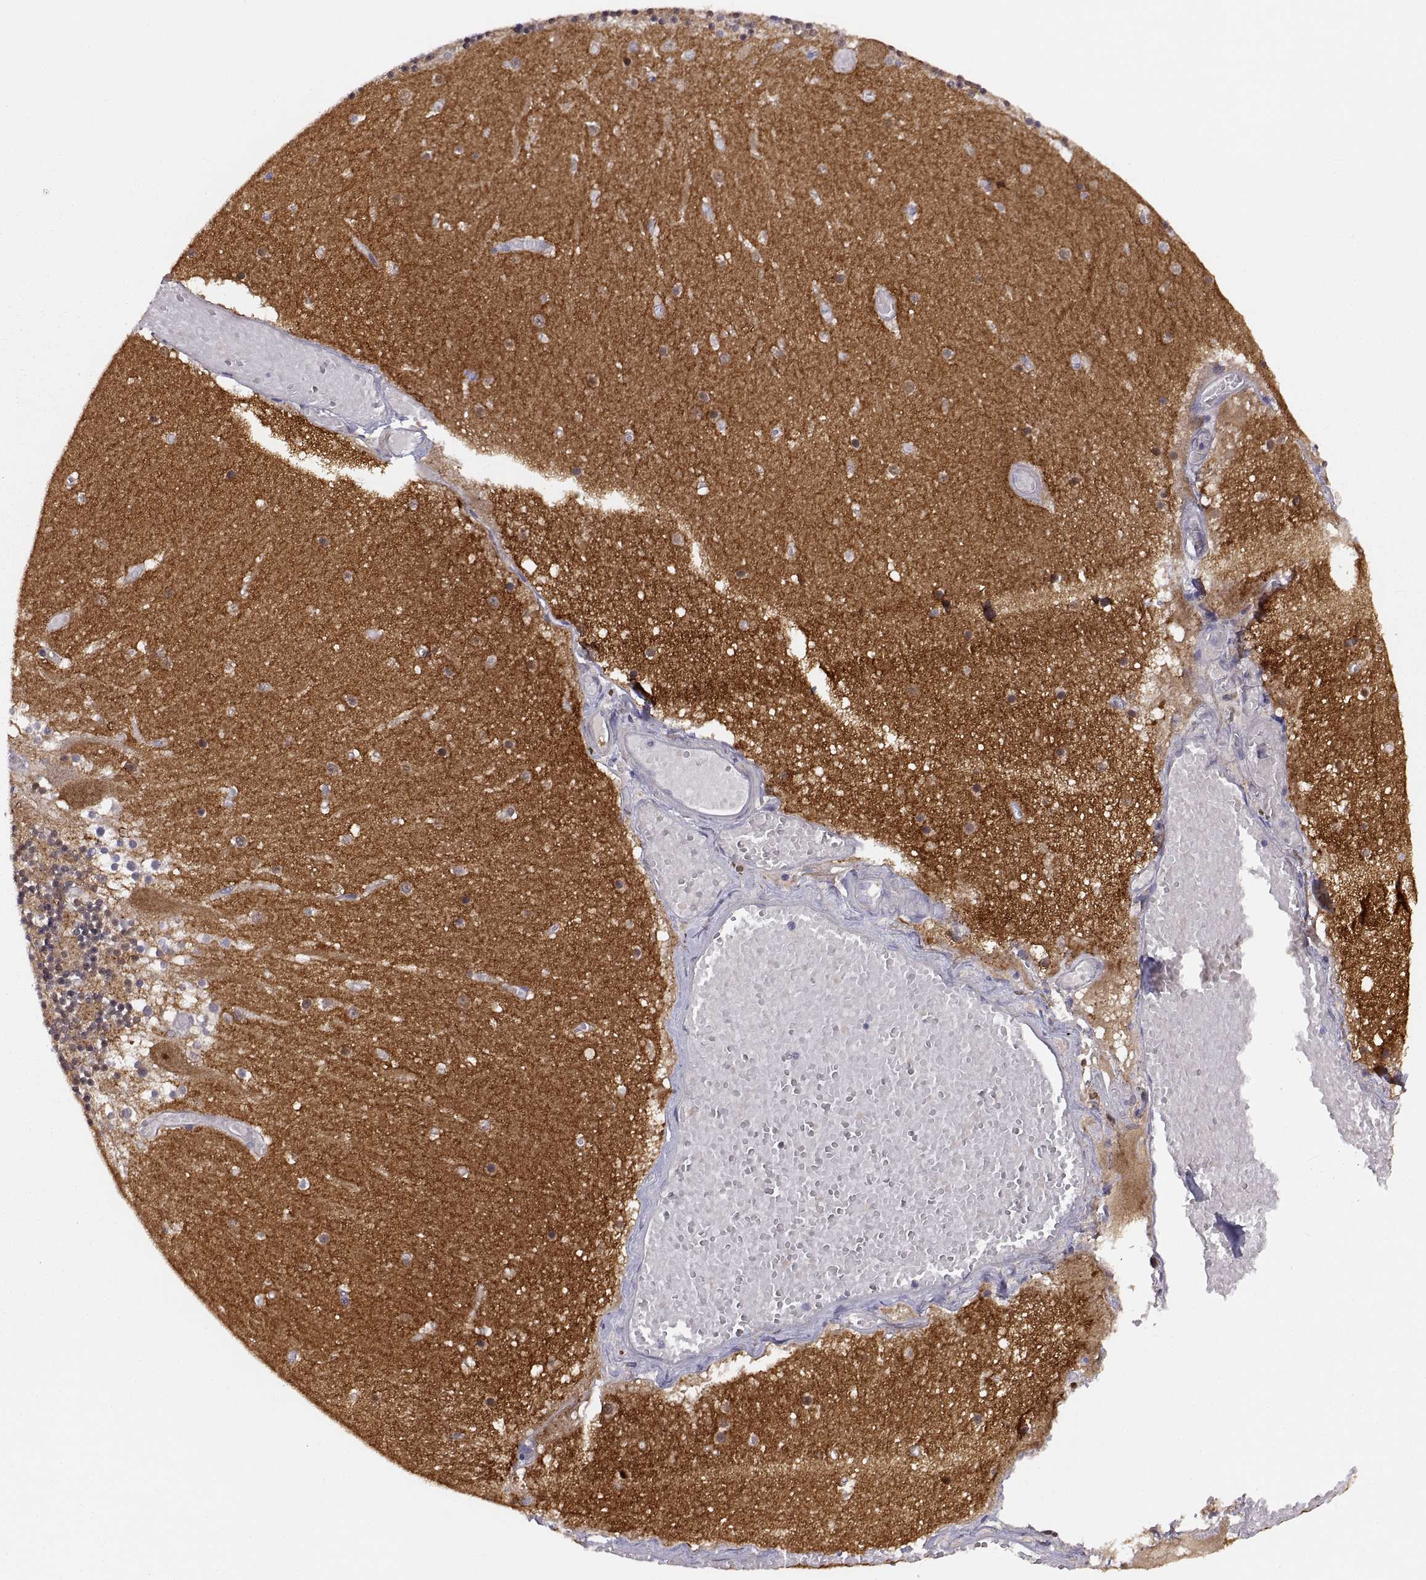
{"staining": {"intensity": "negative", "quantity": "none", "location": "none"}, "tissue": "cerebellum", "cell_type": "Cells in granular layer", "image_type": "normal", "snomed": [{"axis": "morphology", "description": "Normal tissue, NOS"}, {"axis": "topography", "description": "Cerebellum"}], "caption": "A histopathology image of cerebellum stained for a protein demonstrates no brown staining in cells in granular layer. (DAB (3,3'-diaminobenzidine) IHC visualized using brightfield microscopy, high magnification).", "gene": "STRC", "patient": {"sex": "female", "age": 28}}